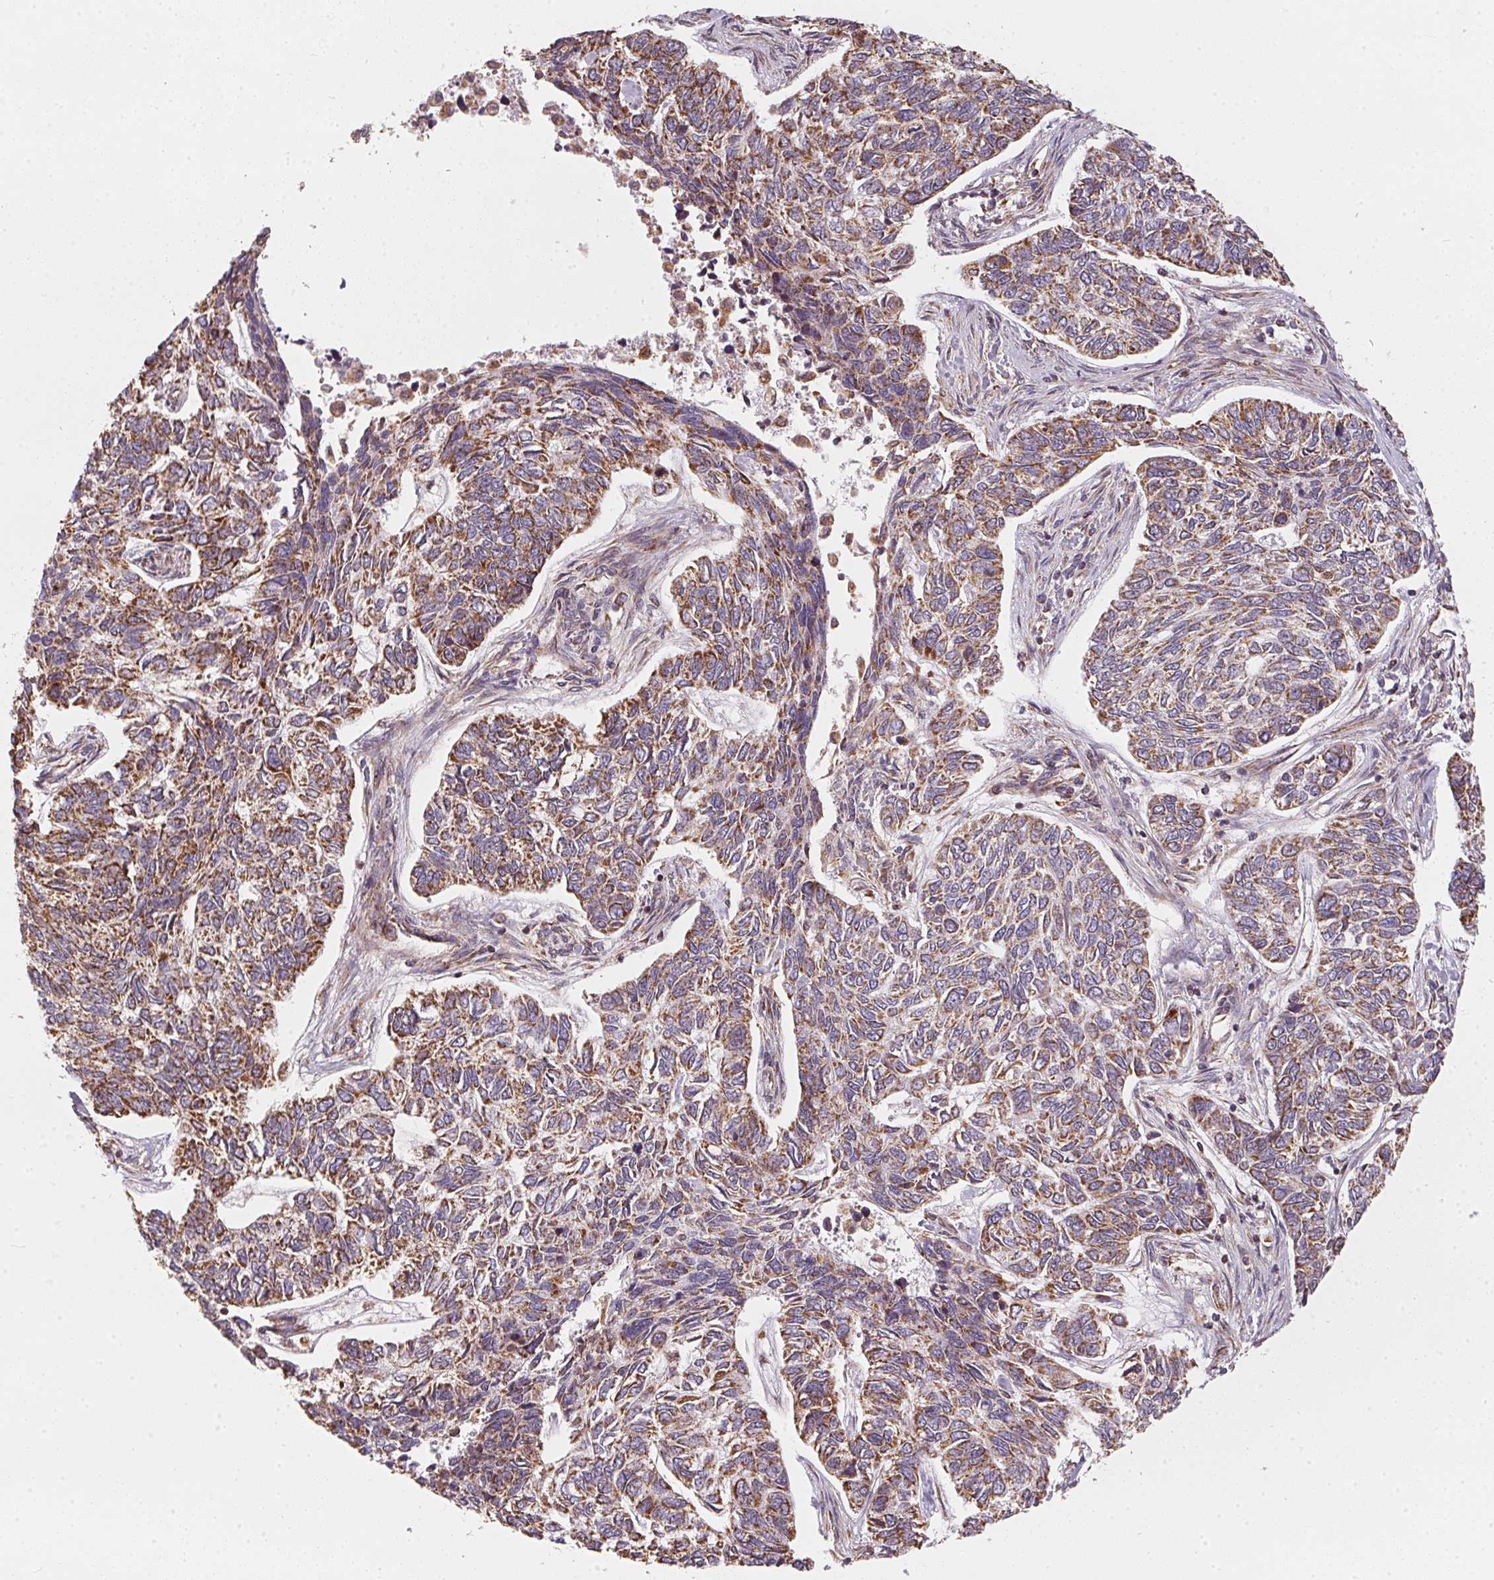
{"staining": {"intensity": "strong", "quantity": ">75%", "location": "cytoplasmic/membranous"}, "tissue": "skin cancer", "cell_type": "Tumor cells", "image_type": "cancer", "snomed": [{"axis": "morphology", "description": "Basal cell carcinoma"}, {"axis": "topography", "description": "Skin"}], "caption": "Strong cytoplasmic/membranous positivity is present in about >75% of tumor cells in skin basal cell carcinoma. (brown staining indicates protein expression, while blue staining denotes nuclei).", "gene": "MATCAP1", "patient": {"sex": "female", "age": 65}}